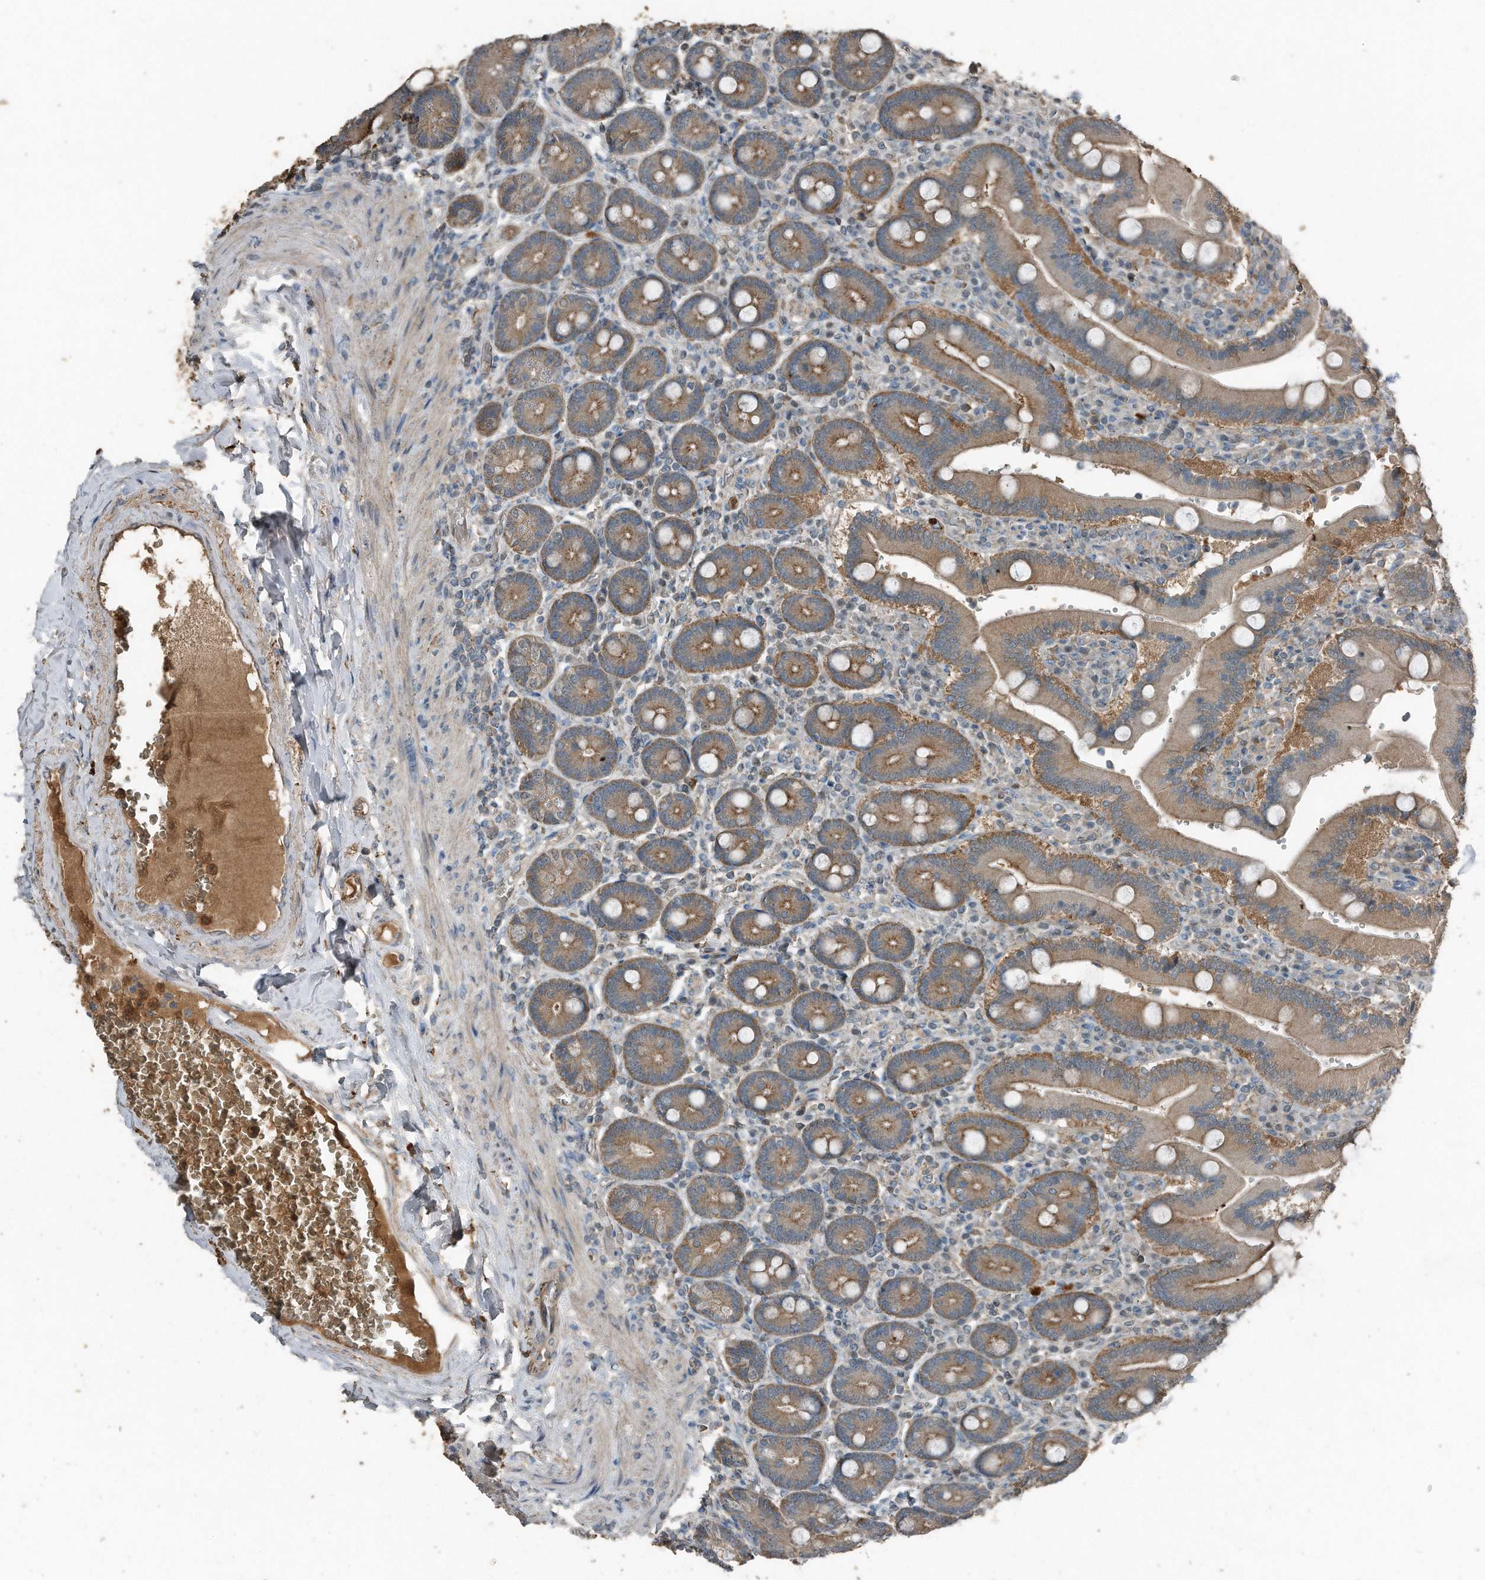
{"staining": {"intensity": "moderate", "quantity": ">75%", "location": "cytoplasmic/membranous"}, "tissue": "duodenum", "cell_type": "Glandular cells", "image_type": "normal", "snomed": [{"axis": "morphology", "description": "Normal tissue, NOS"}, {"axis": "topography", "description": "Duodenum"}], "caption": "This is an image of immunohistochemistry staining of normal duodenum, which shows moderate staining in the cytoplasmic/membranous of glandular cells.", "gene": "C9", "patient": {"sex": "female", "age": 62}}